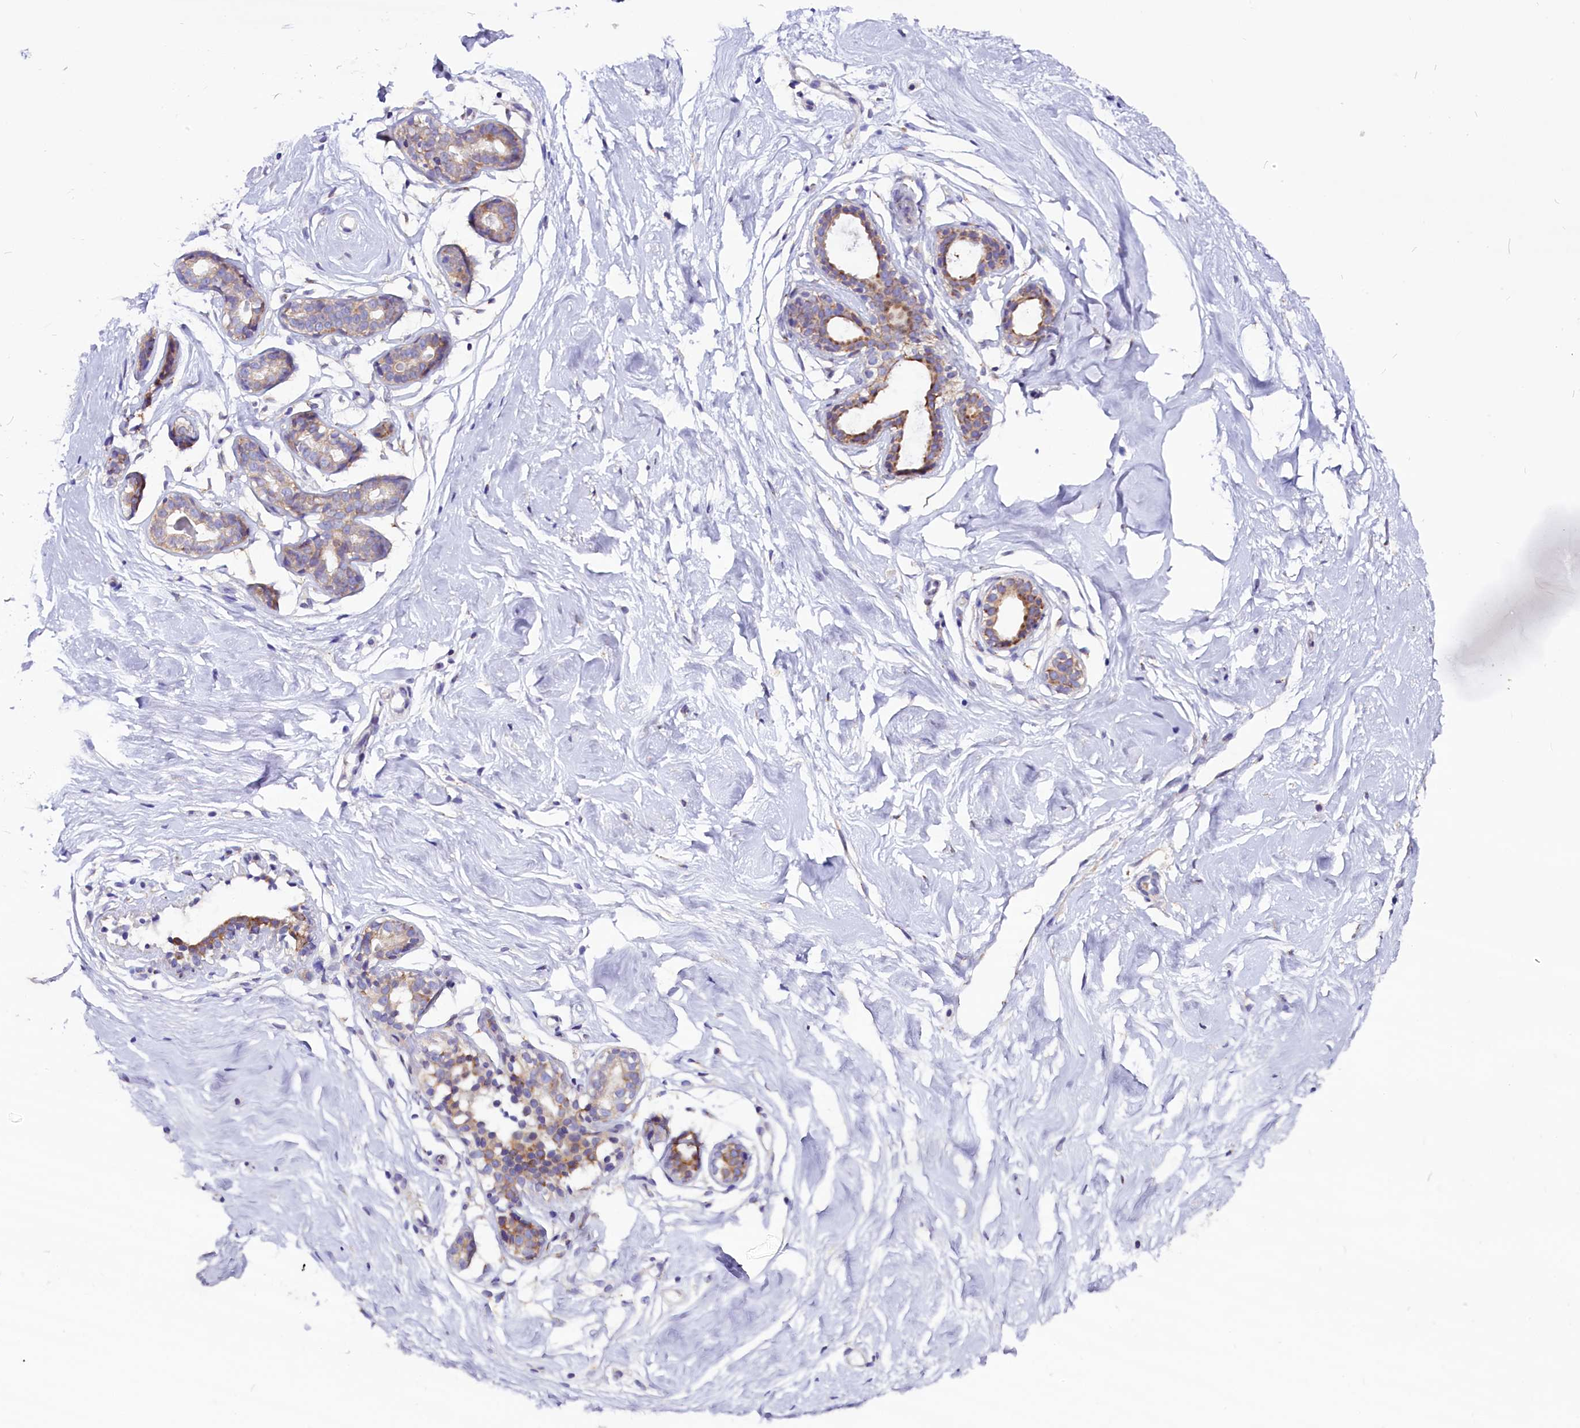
{"staining": {"intensity": "negative", "quantity": "none", "location": "none"}, "tissue": "breast", "cell_type": "Adipocytes", "image_type": "normal", "snomed": [{"axis": "morphology", "description": "Normal tissue, NOS"}, {"axis": "morphology", "description": "Adenoma, NOS"}, {"axis": "topography", "description": "Breast"}], "caption": "The IHC photomicrograph has no significant expression in adipocytes of breast.", "gene": "CEP170", "patient": {"sex": "female", "age": 23}}